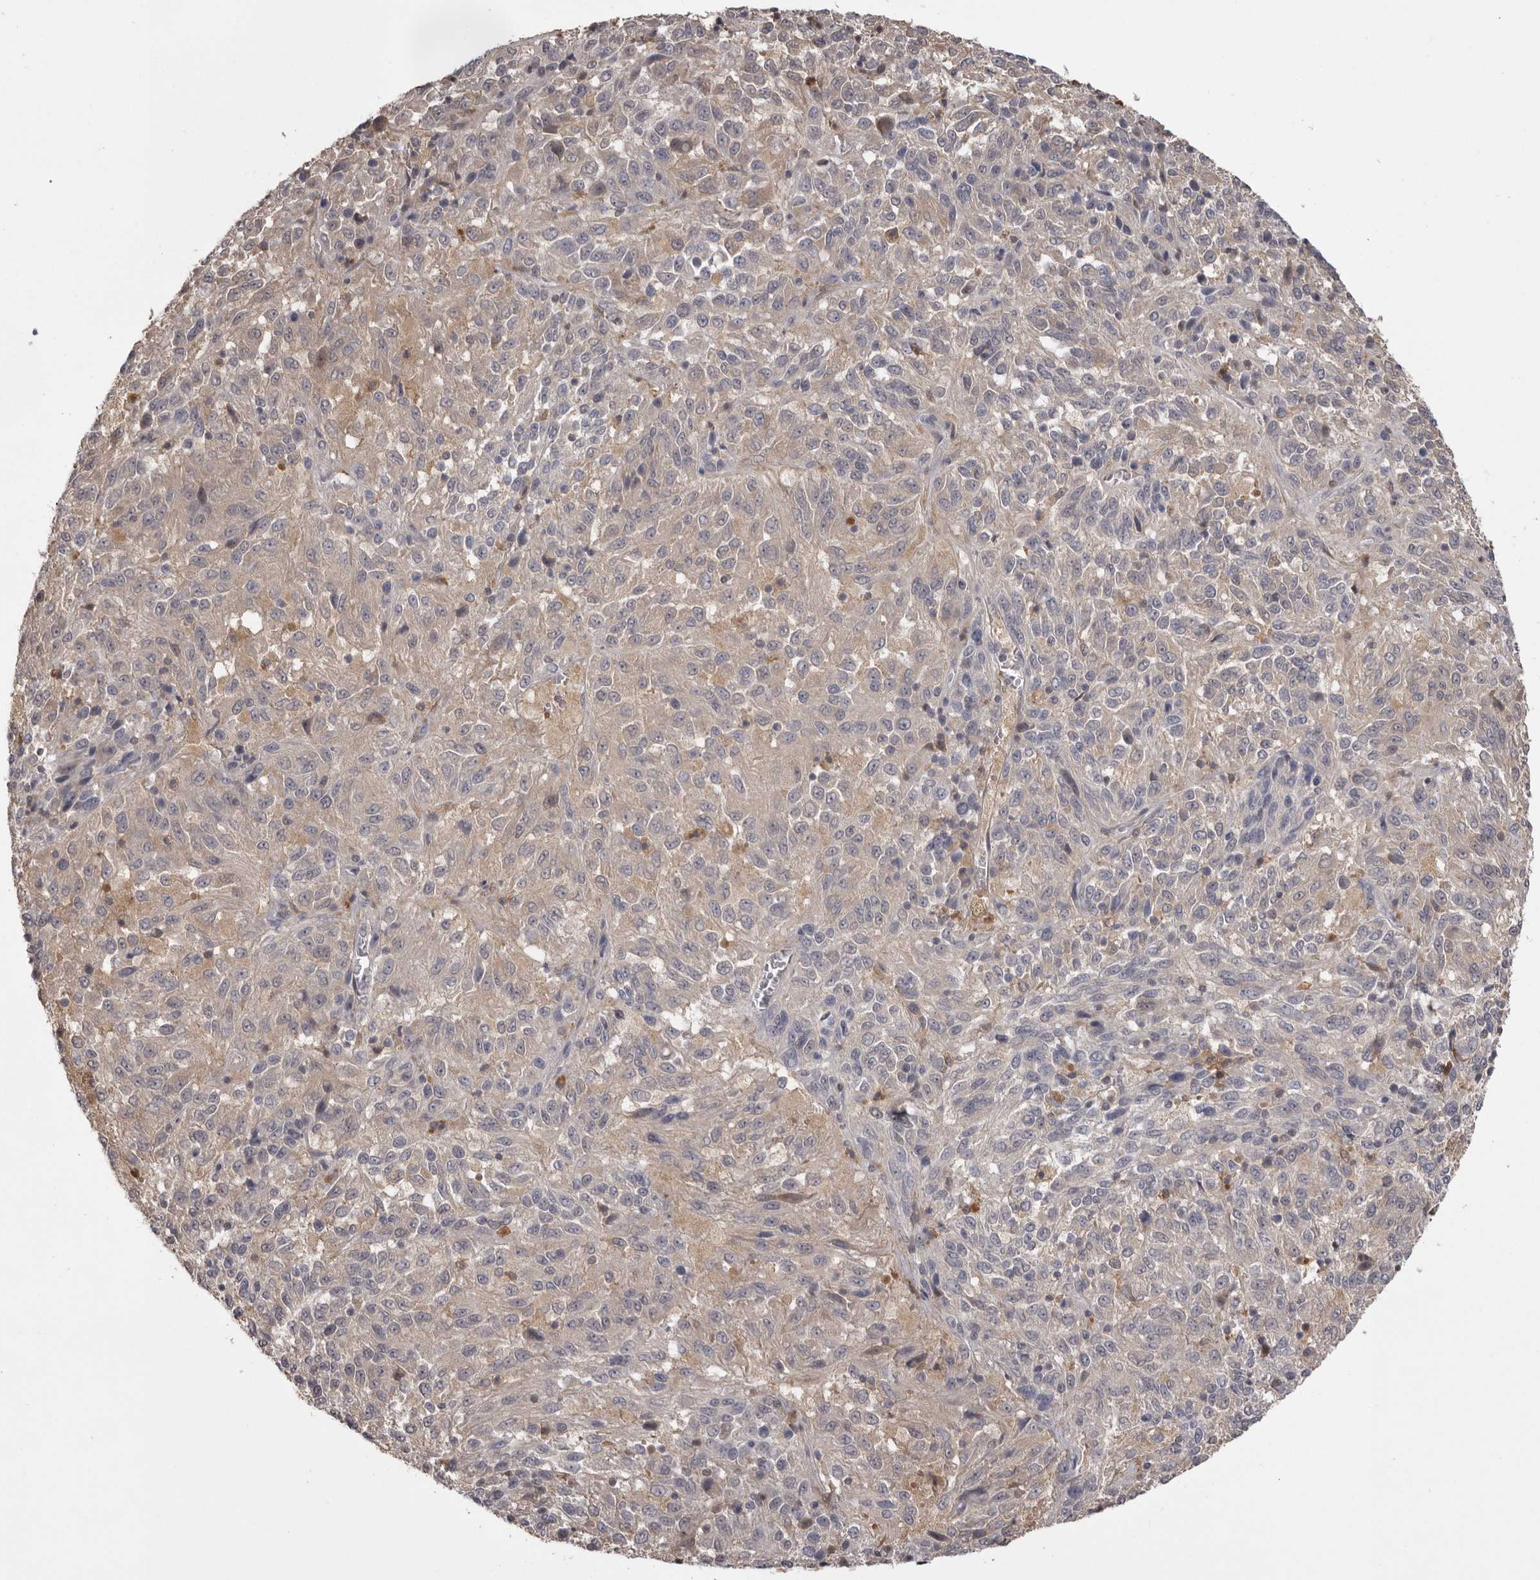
{"staining": {"intensity": "weak", "quantity": "25%-75%", "location": "cytoplasmic/membranous"}, "tissue": "melanoma", "cell_type": "Tumor cells", "image_type": "cancer", "snomed": [{"axis": "morphology", "description": "Malignant melanoma, Metastatic site"}, {"axis": "topography", "description": "Lung"}], "caption": "Human malignant melanoma (metastatic site) stained with a brown dye demonstrates weak cytoplasmic/membranous positive expression in approximately 25%-75% of tumor cells.", "gene": "MDH1", "patient": {"sex": "male", "age": 64}}